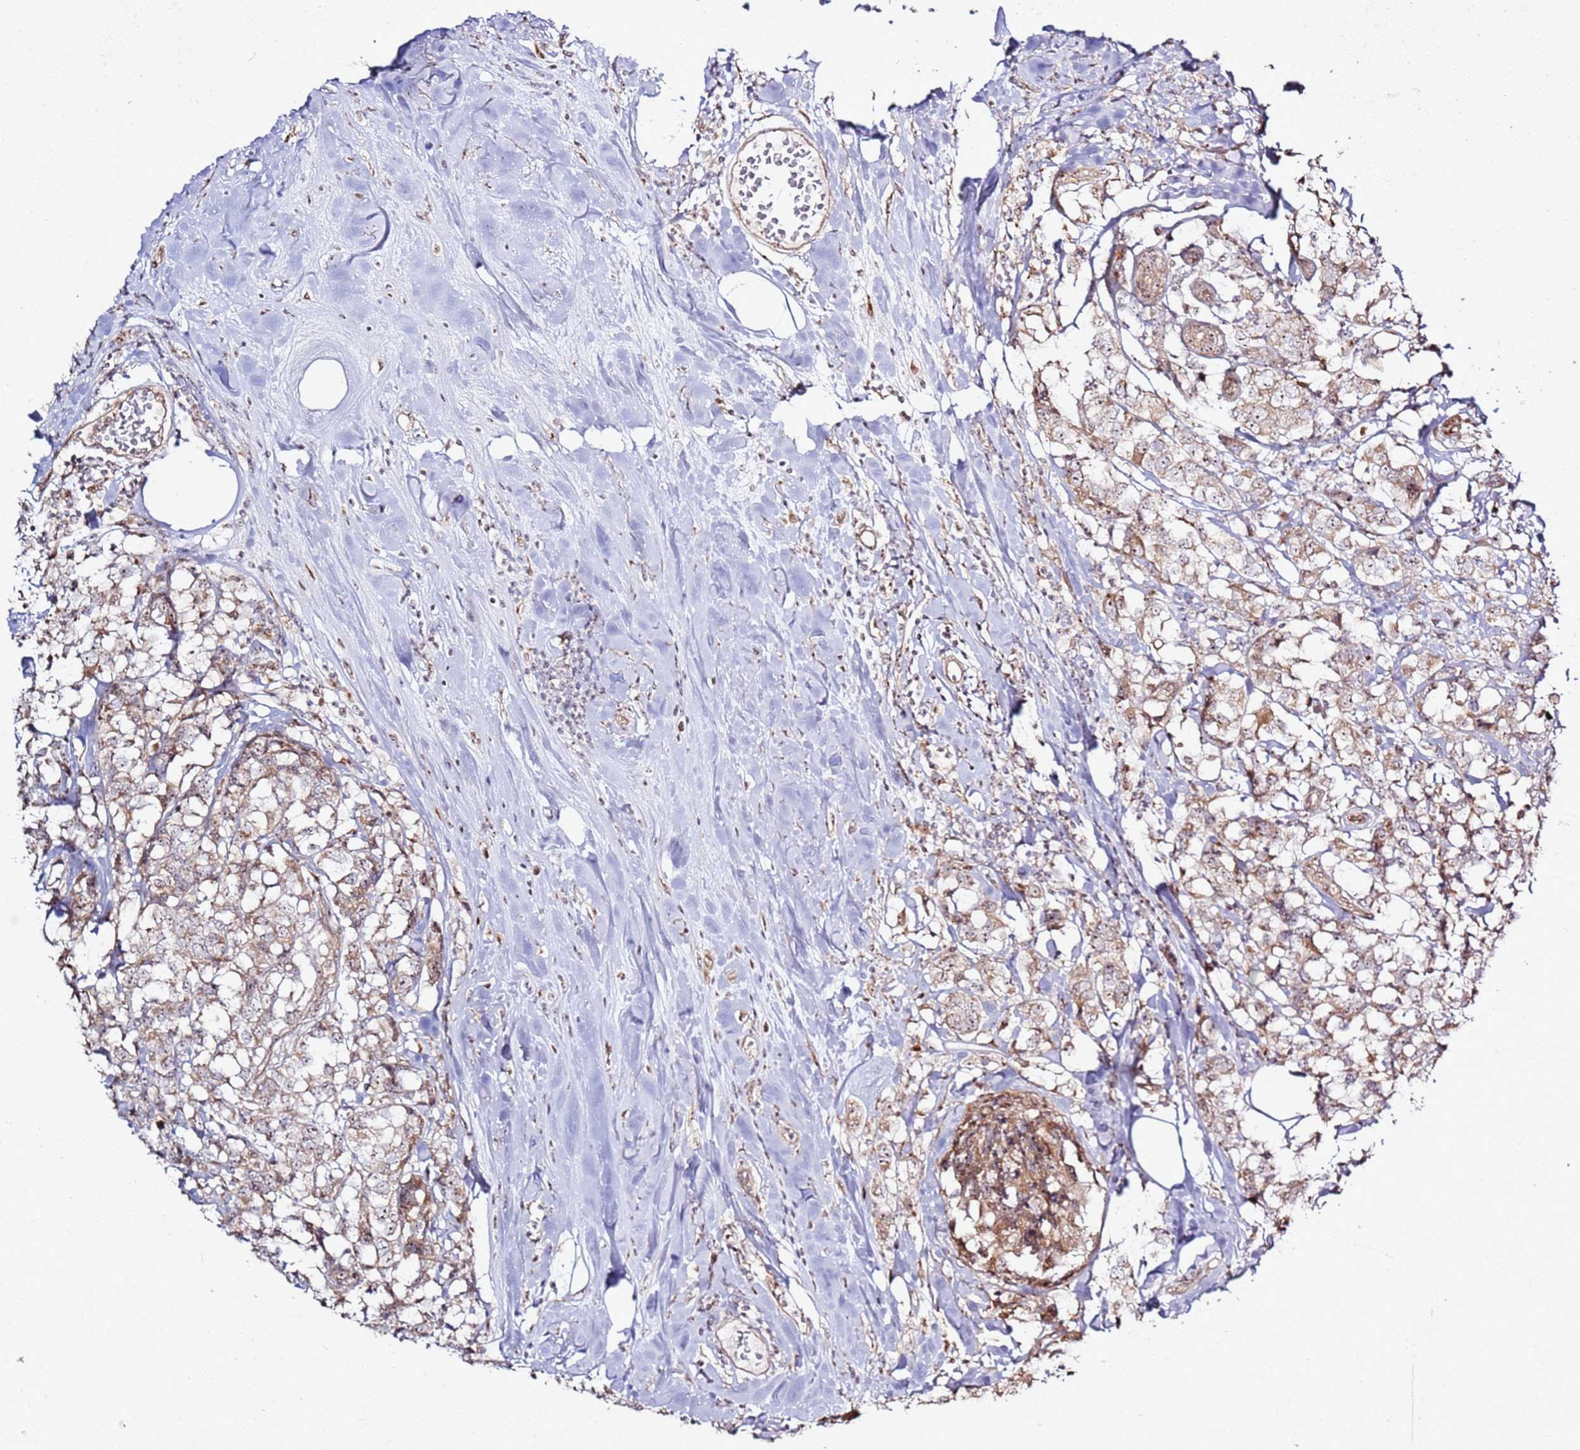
{"staining": {"intensity": "weak", "quantity": ">75%", "location": "cytoplasmic/membranous,nuclear"}, "tissue": "breast cancer", "cell_type": "Tumor cells", "image_type": "cancer", "snomed": [{"axis": "morphology", "description": "Lobular carcinoma"}, {"axis": "topography", "description": "Breast"}], "caption": "Lobular carcinoma (breast) stained with DAB IHC demonstrates low levels of weak cytoplasmic/membranous and nuclear staining in approximately >75% of tumor cells.", "gene": "CNPY1", "patient": {"sex": "female", "age": 59}}